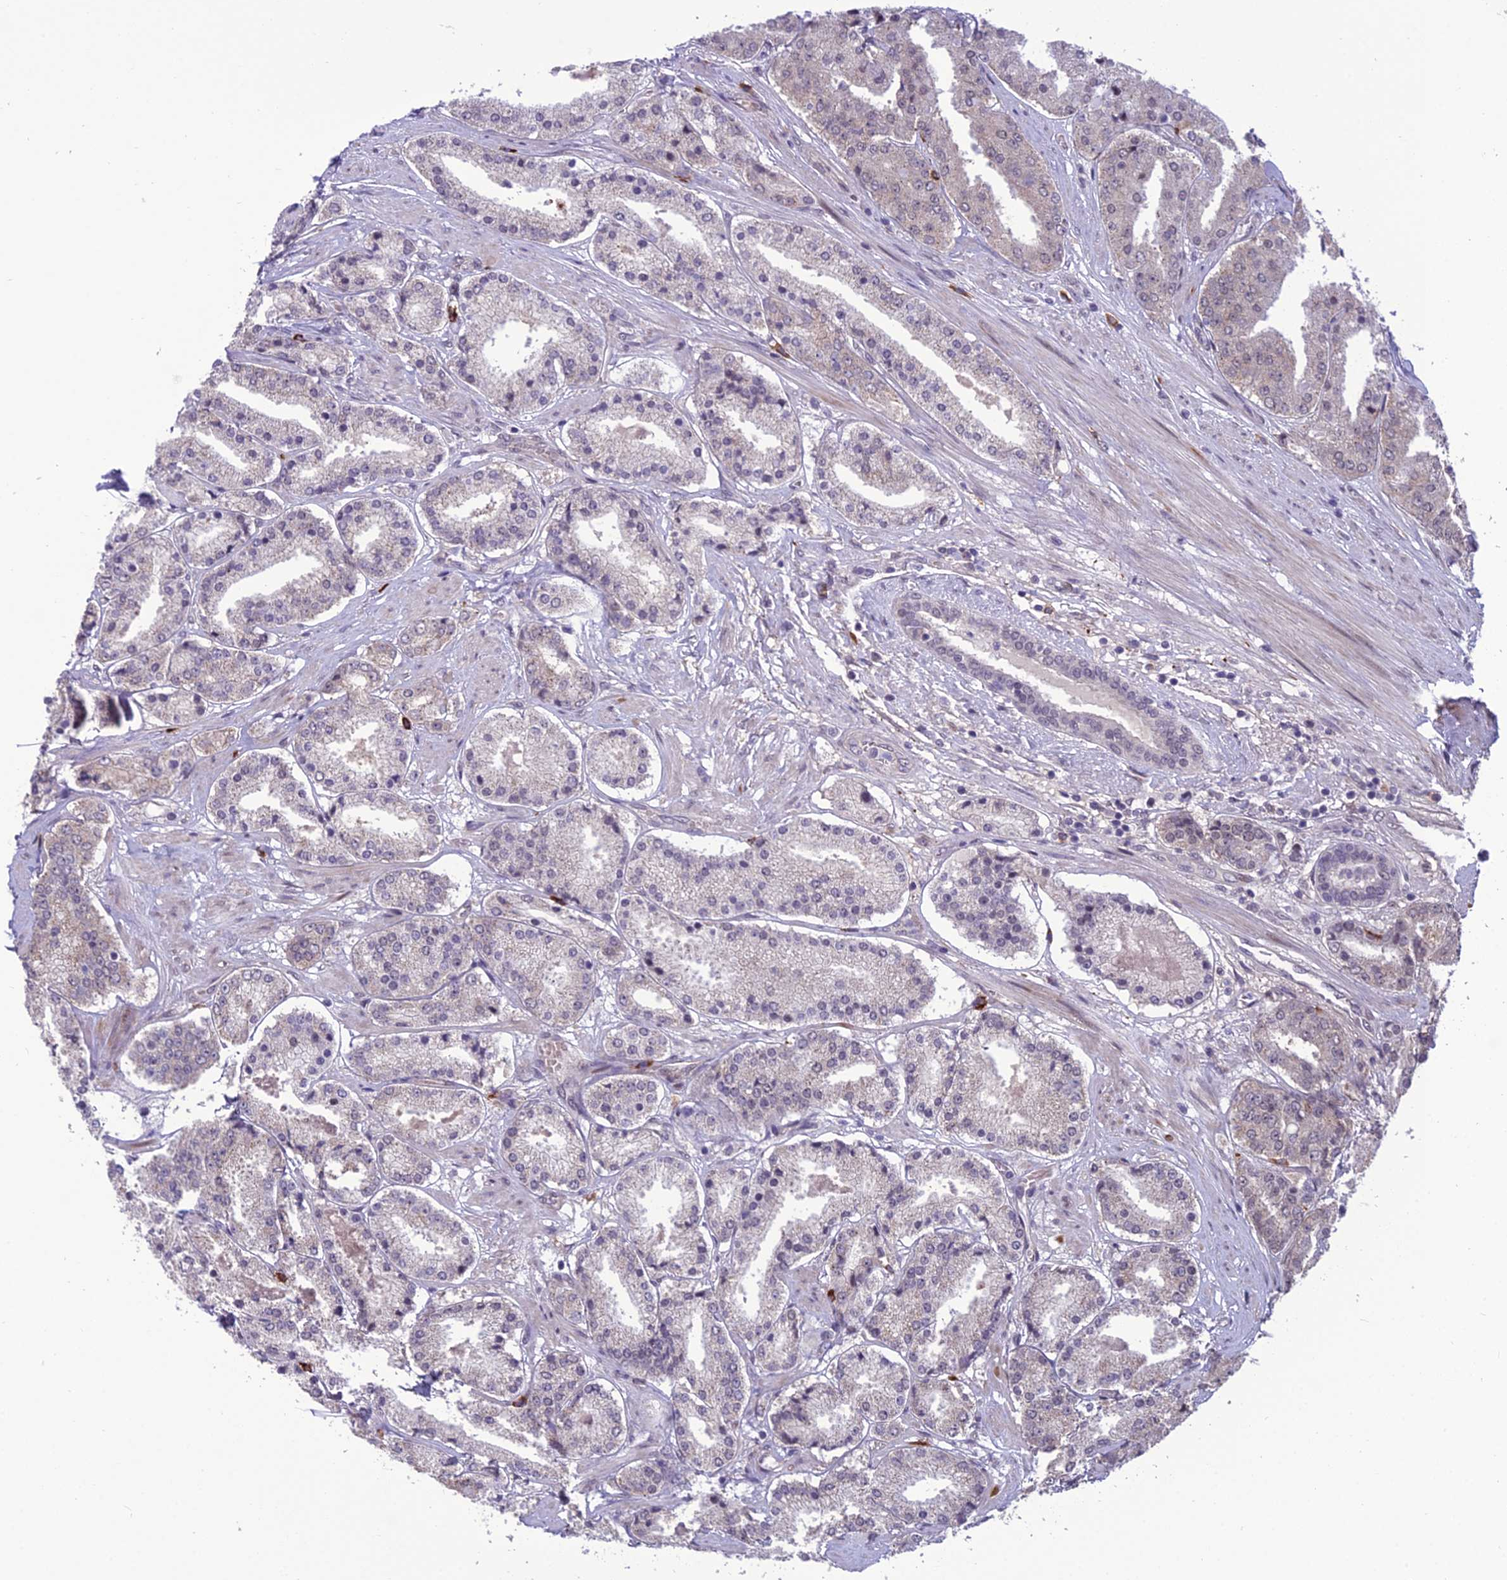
{"staining": {"intensity": "negative", "quantity": "none", "location": "none"}, "tissue": "prostate cancer", "cell_type": "Tumor cells", "image_type": "cancer", "snomed": [{"axis": "morphology", "description": "Adenocarcinoma, High grade"}, {"axis": "topography", "description": "Prostate"}], "caption": "Tumor cells are negative for brown protein staining in prostate high-grade adenocarcinoma. (DAB immunohistochemistry, high magnification).", "gene": "FBRS", "patient": {"sex": "male", "age": 63}}